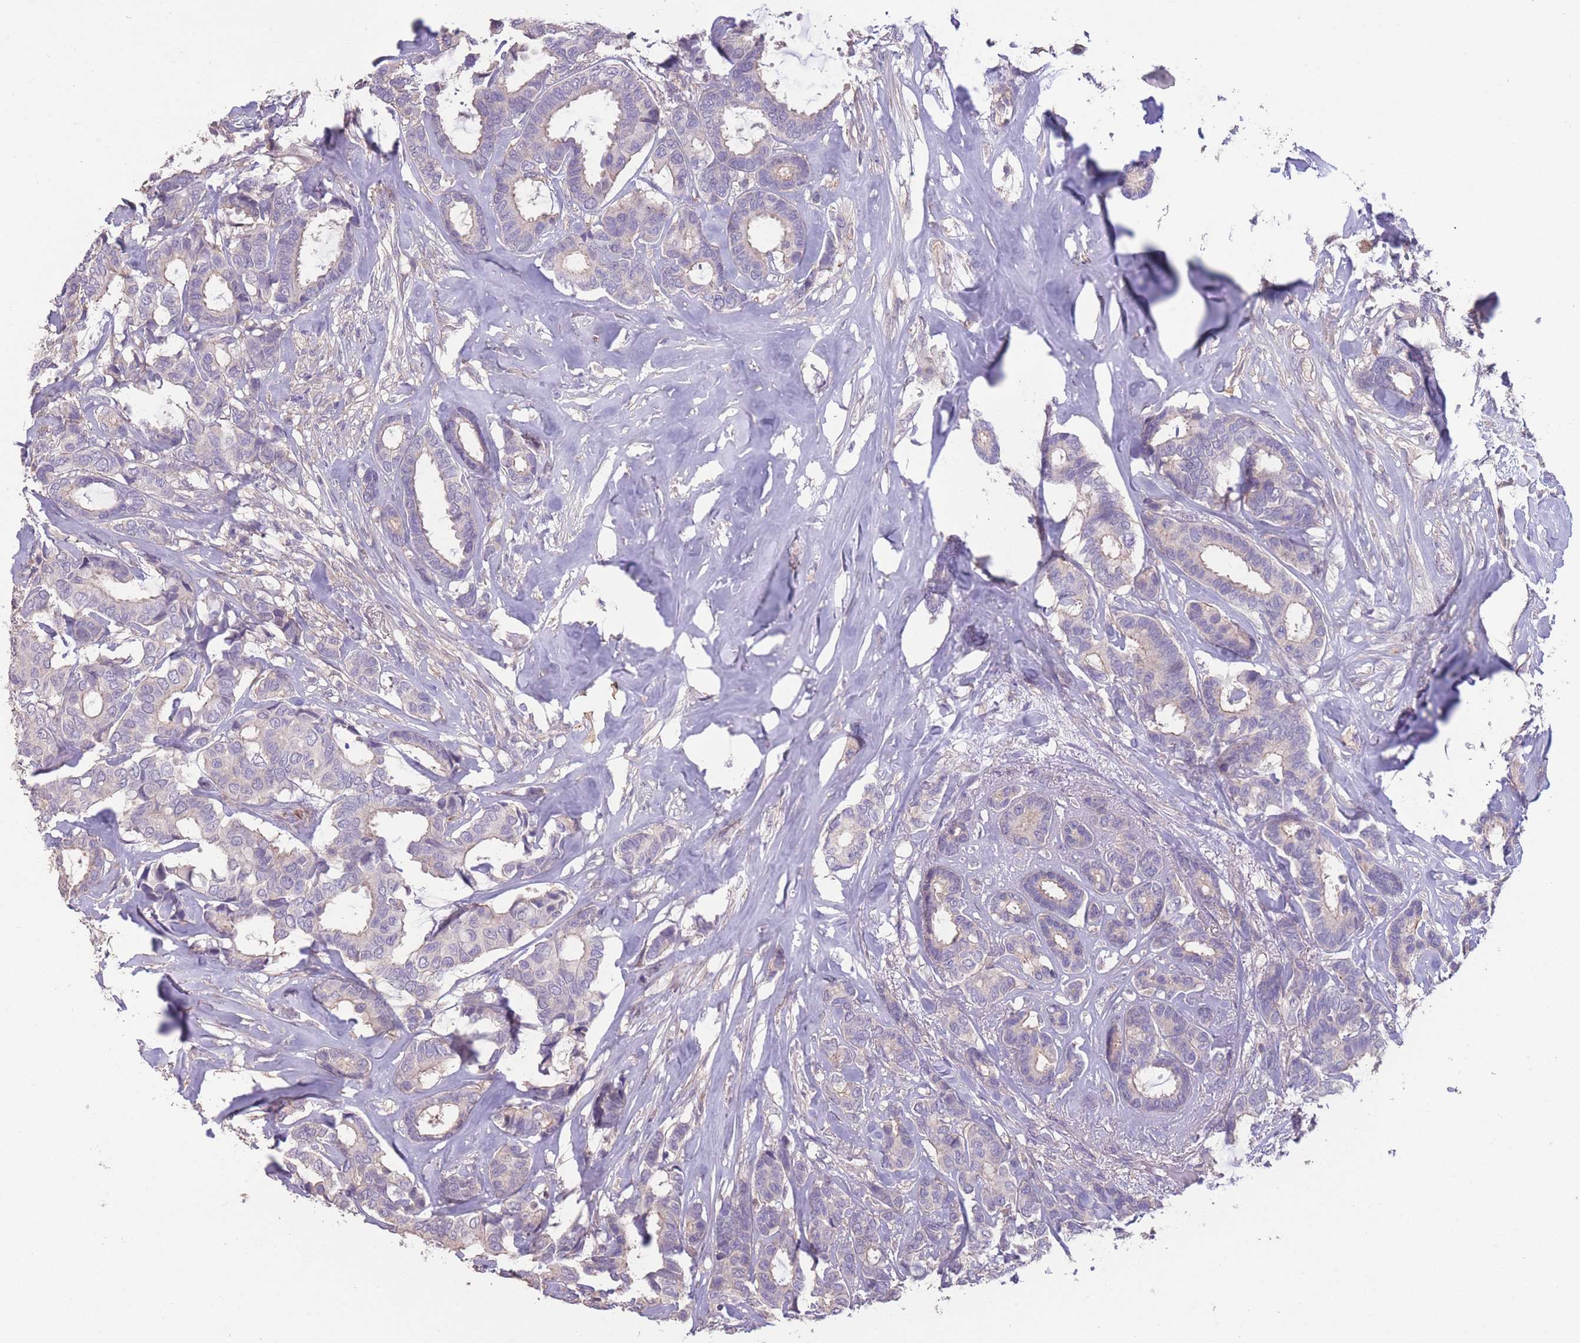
{"staining": {"intensity": "weak", "quantity": "<25%", "location": "cytoplasmic/membranous"}, "tissue": "breast cancer", "cell_type": "Tumor cells", "image_type": "cancer", "snomed": [{"axis": "morphology", "description": "Duct carcinoma"}, {"axis": "topography", "description": "Breast"}], "caption": "This is a histopathology image of immunohistochemistry (IHC) staining of breast cancer, which shows no expression in tumor cells.", "gene": "RSPH10B", "patient": {"sex": "female", "age": 87}}